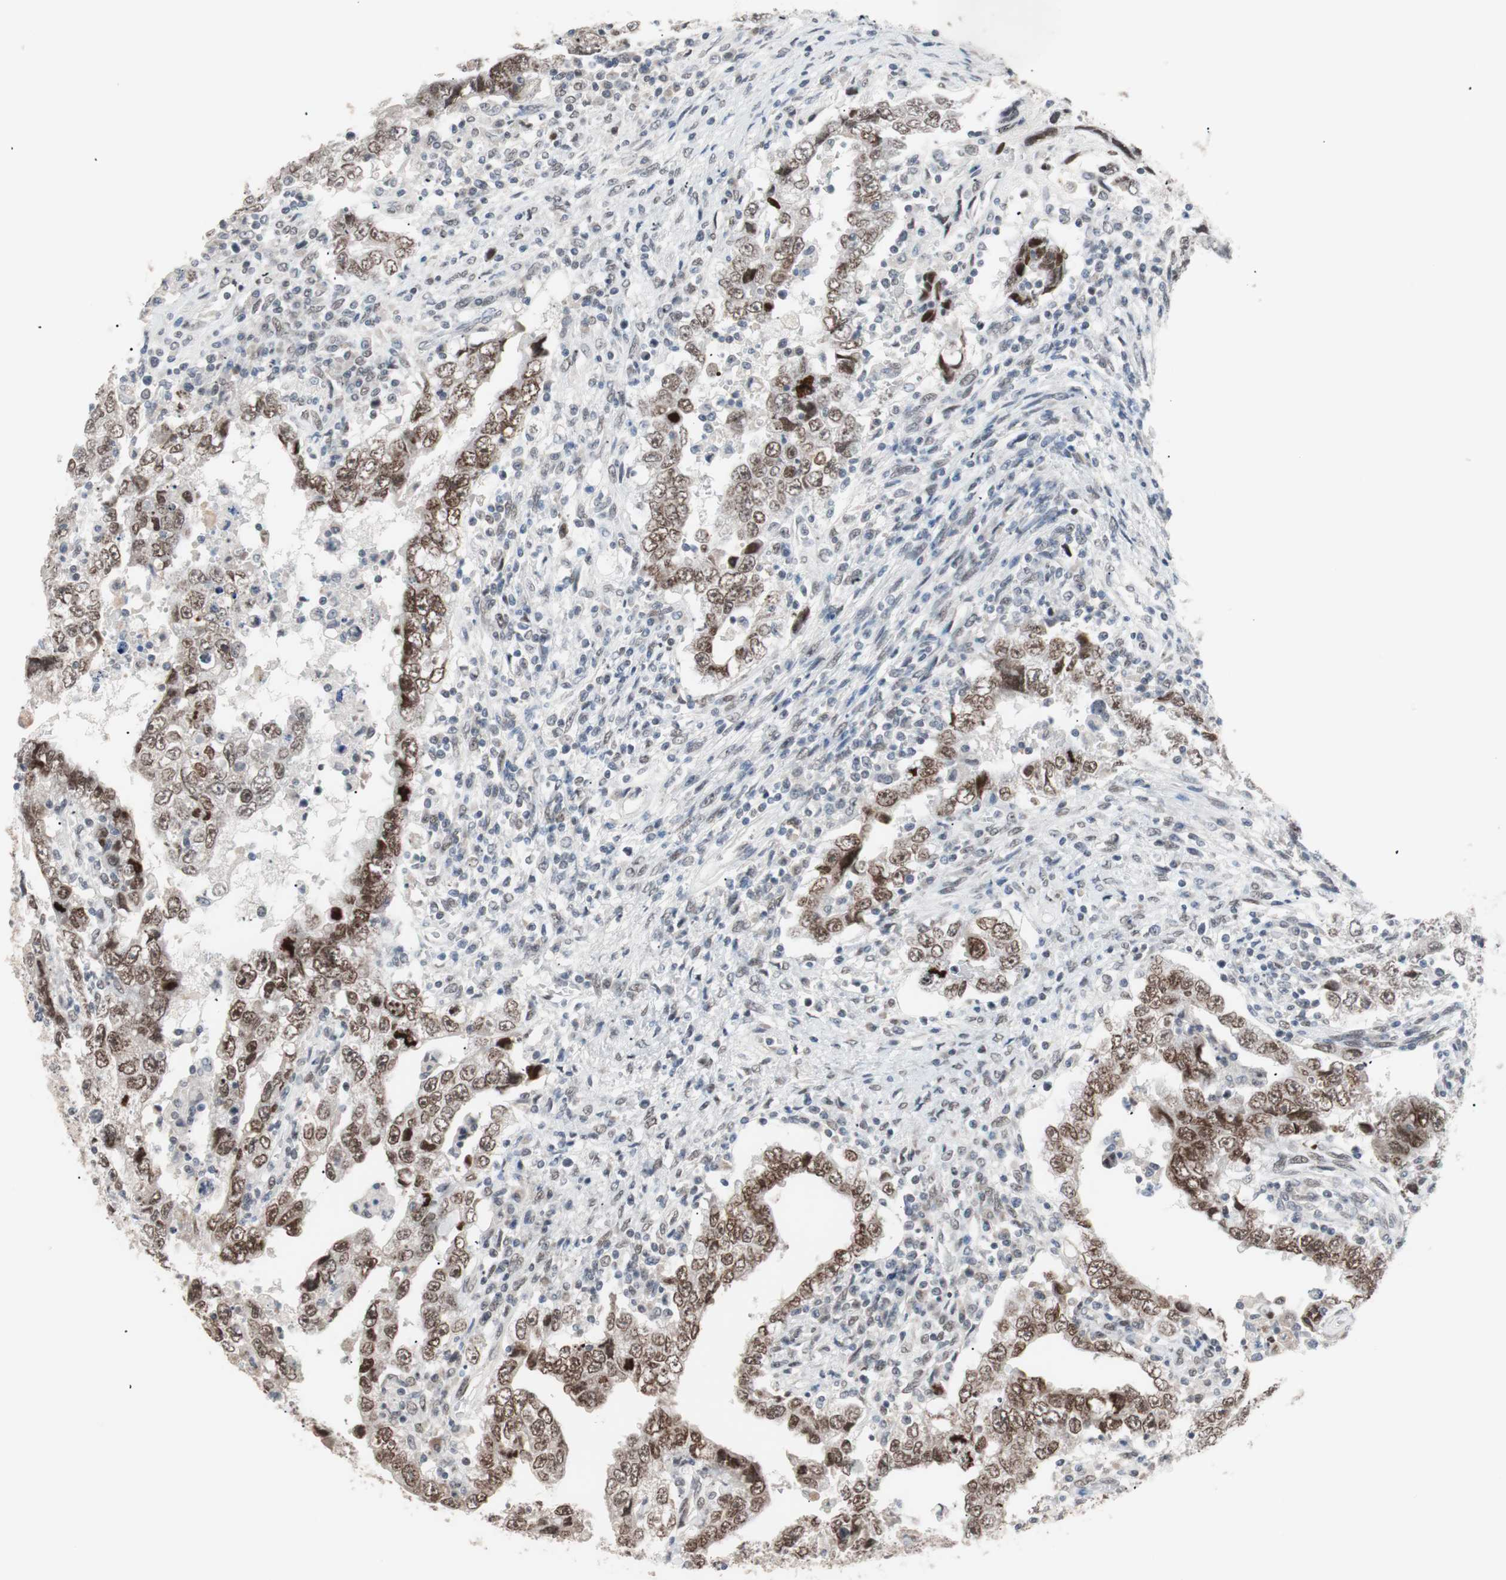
{"staining": {"intensity": "moderate", "quantity": ">75%", "location": "nuclear"}, "tissue": "testis cancer", "cell_type": "Tumor cells", "image_type": "cancer", "snomed": [{"axis": "morphology", "description": "Carcinoma, Embryonal, NOS"}, {"axis": "topography", "description": "Testis"}], "caption": "Human testis cancer stained for a protein (brown) reveals moderate nuclear positive expression in about >75% of tumor cells.", "gene": "LIG3", "patient": {"sex": "male", "age": 26}}